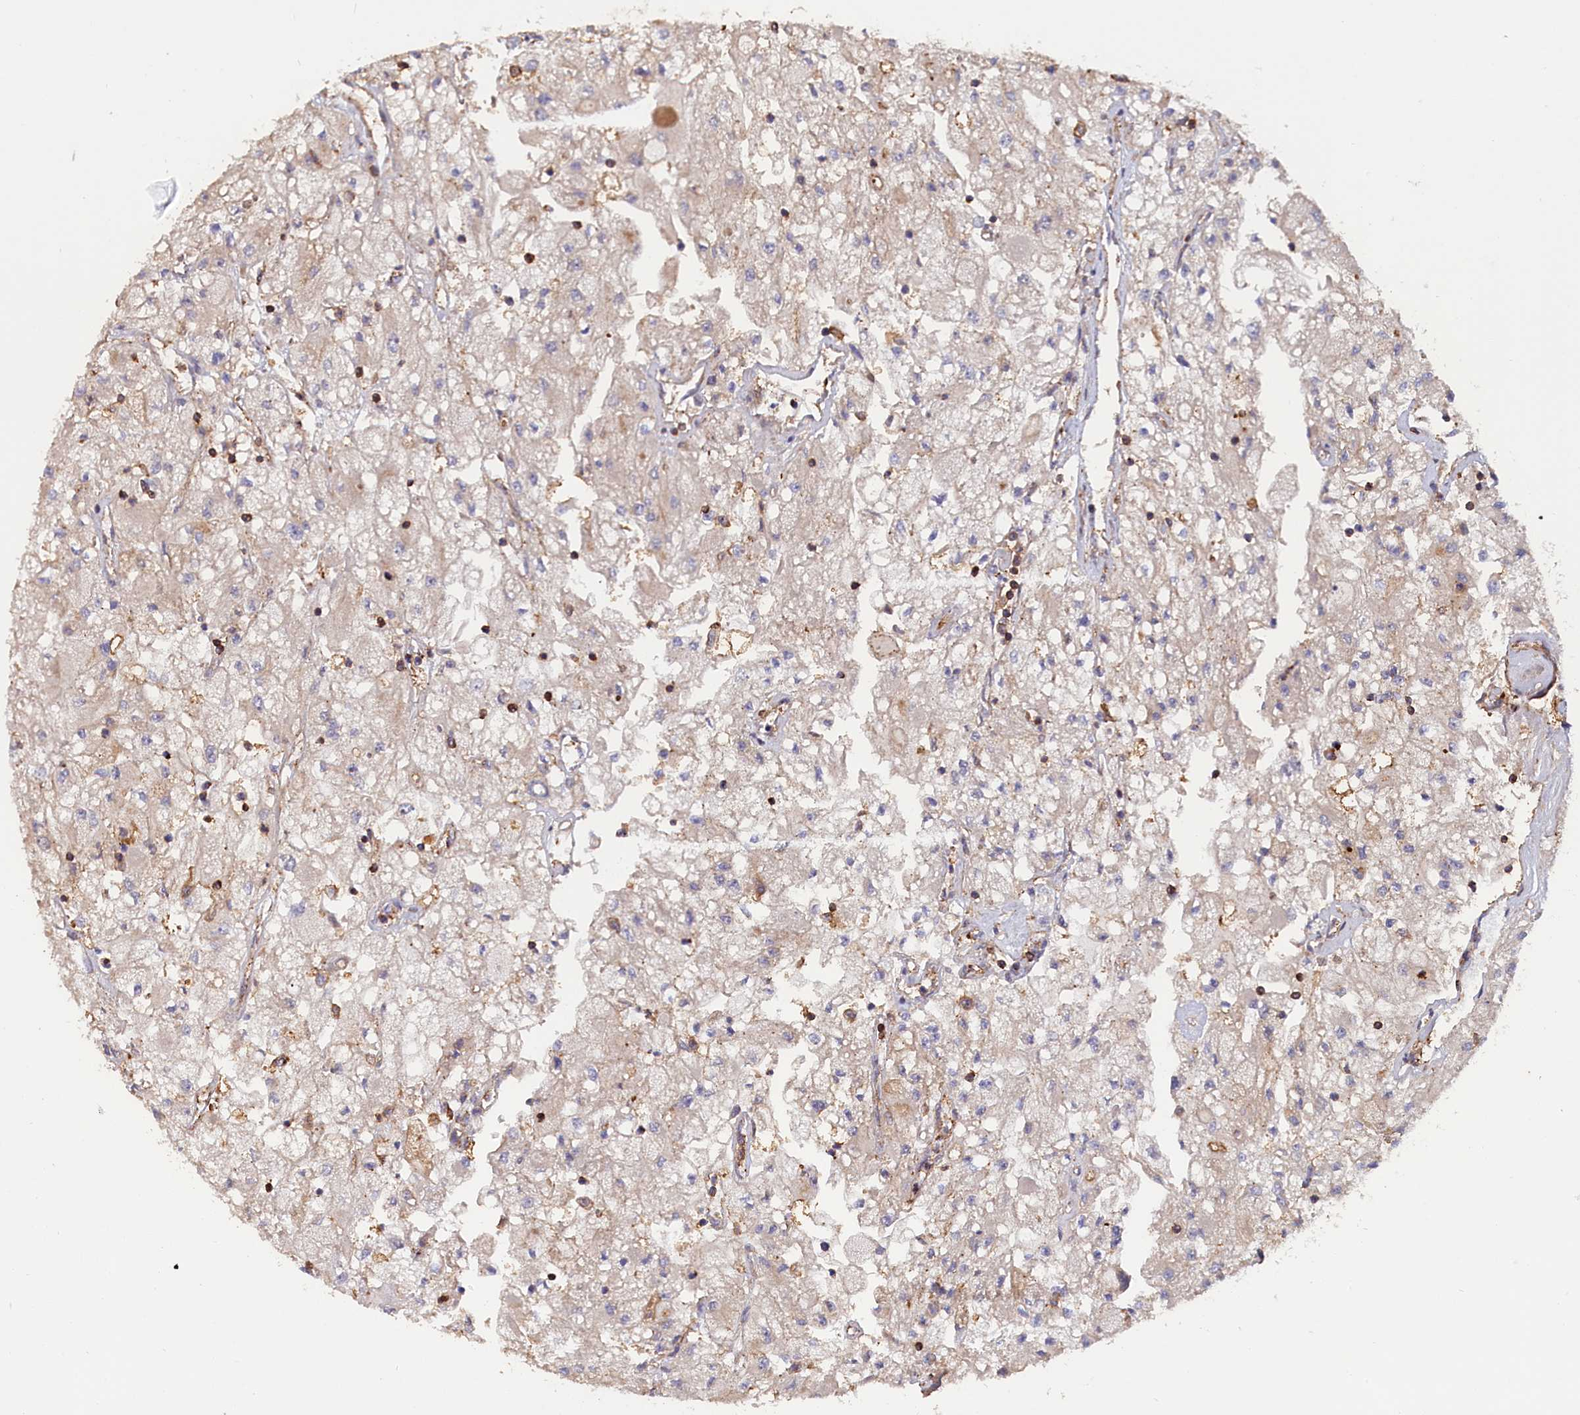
{"staining": {"intensity": "negative", "quantity": "none", "location": "none"}, "tissue": "renal cancer", "cell_type": "Tumor cells", "image_type": "cancer", "snomed": [{"axis": "morphology", "description": "Adenocarcinoma, NOS"}, {"axis": "topography", "description": "Kidney"}], "caption": "A histopathology image of renal adenocarcinoma stained for a protein reveals no brown staining in tumor cells.", "gene": "ANKRD27", "patient": {"sex": "male", "age": 80}}